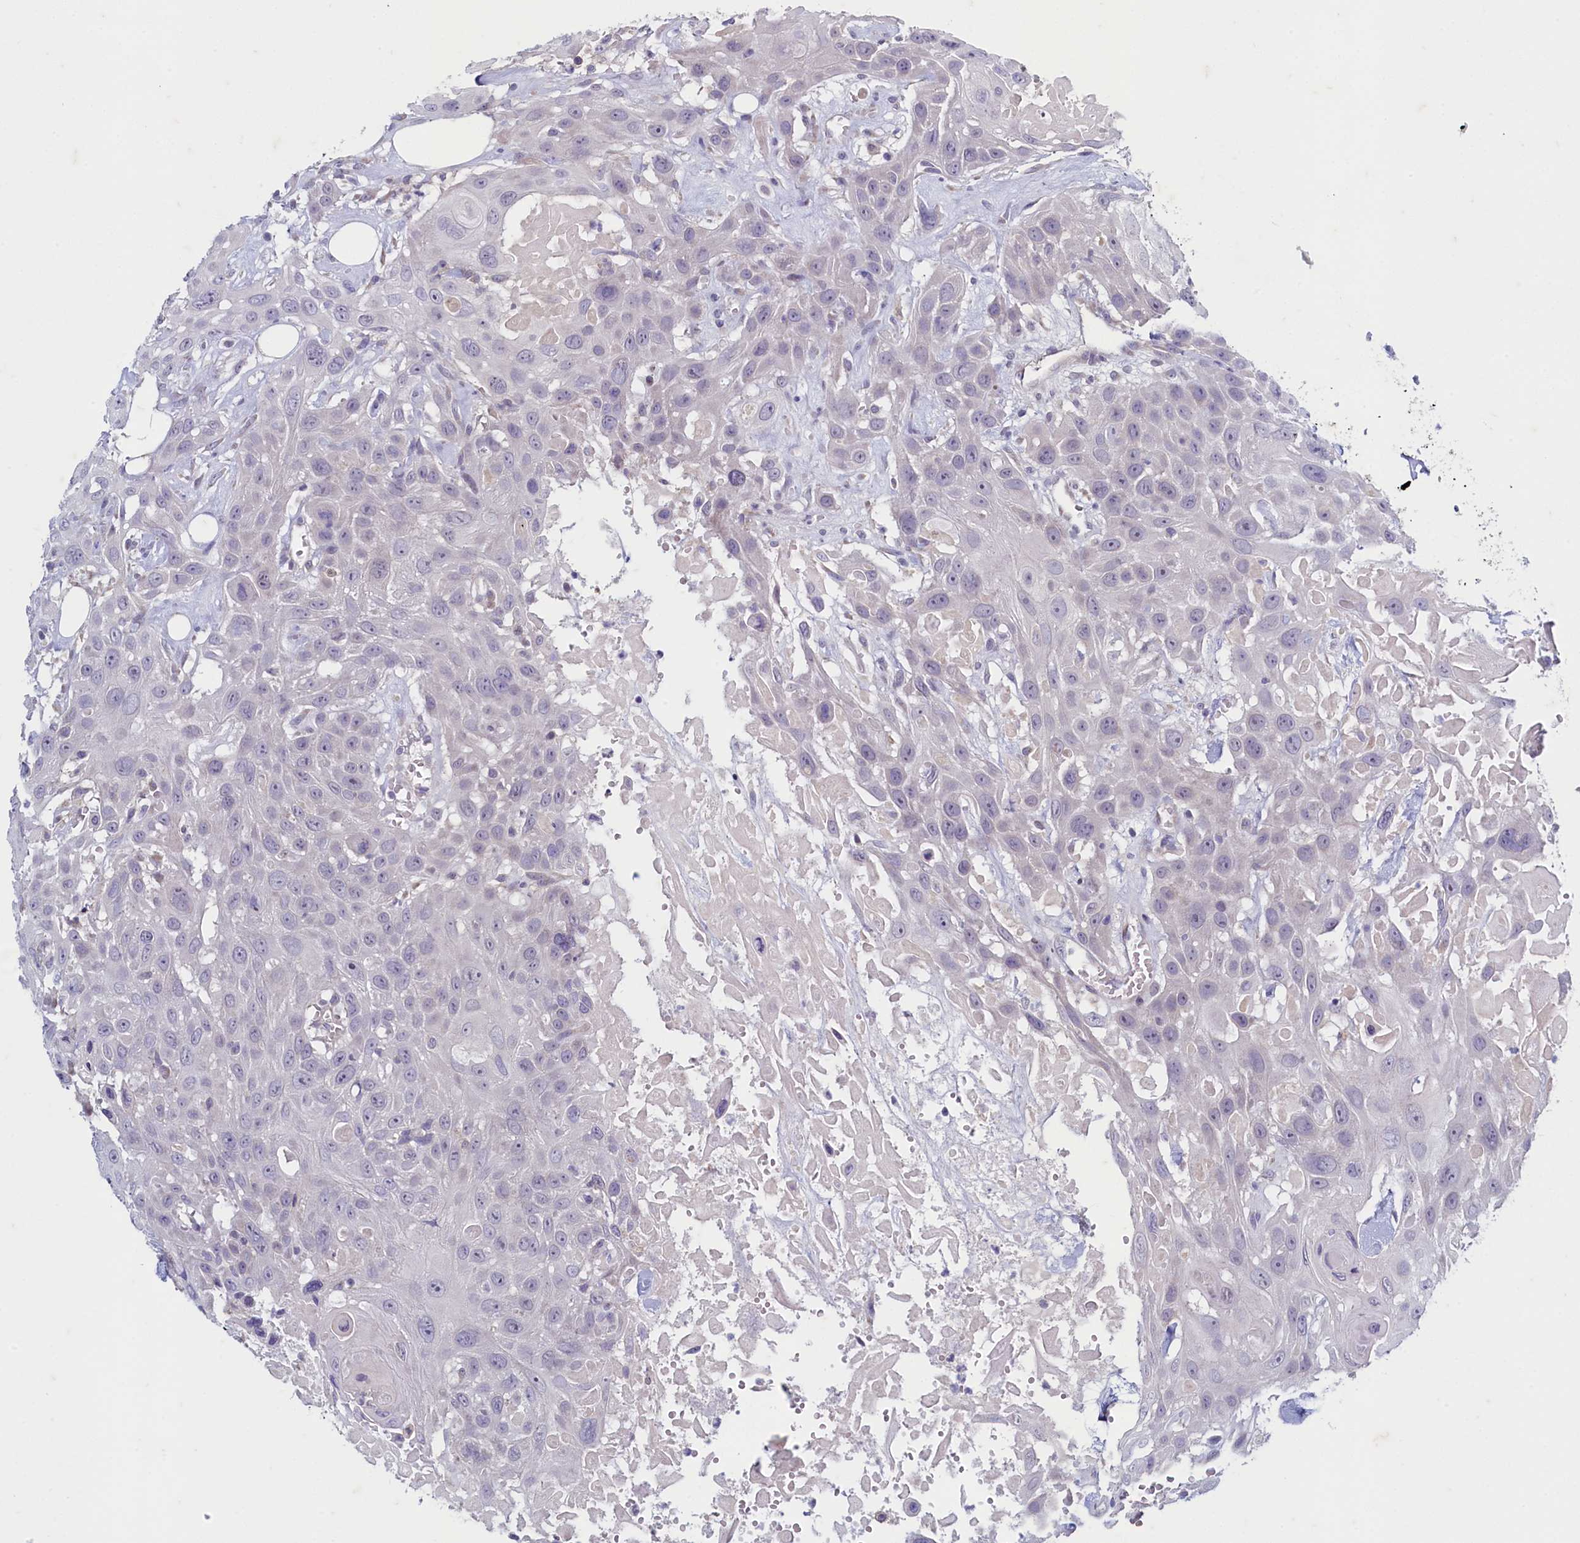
{"staining": {"intensity": "negative", "quantity": "none", "location": "none"}, "tissue": "head and neck cancer", "cell_type": "Tumor cells", "image_type": "cancer", "snomed": [{"axis": "morphology", "description": "Squamous cell carcinoma, NOS"}, {"axis": "topography", "description": "Head-Neck"}], "caption": "Tumor cells show no significant protein positivity in head and neck cancer. (DAB IHC with hematoxylin counter stain).", "gene": "MAP1LC3A", "patient": {"sex": "male", "age": 81}}